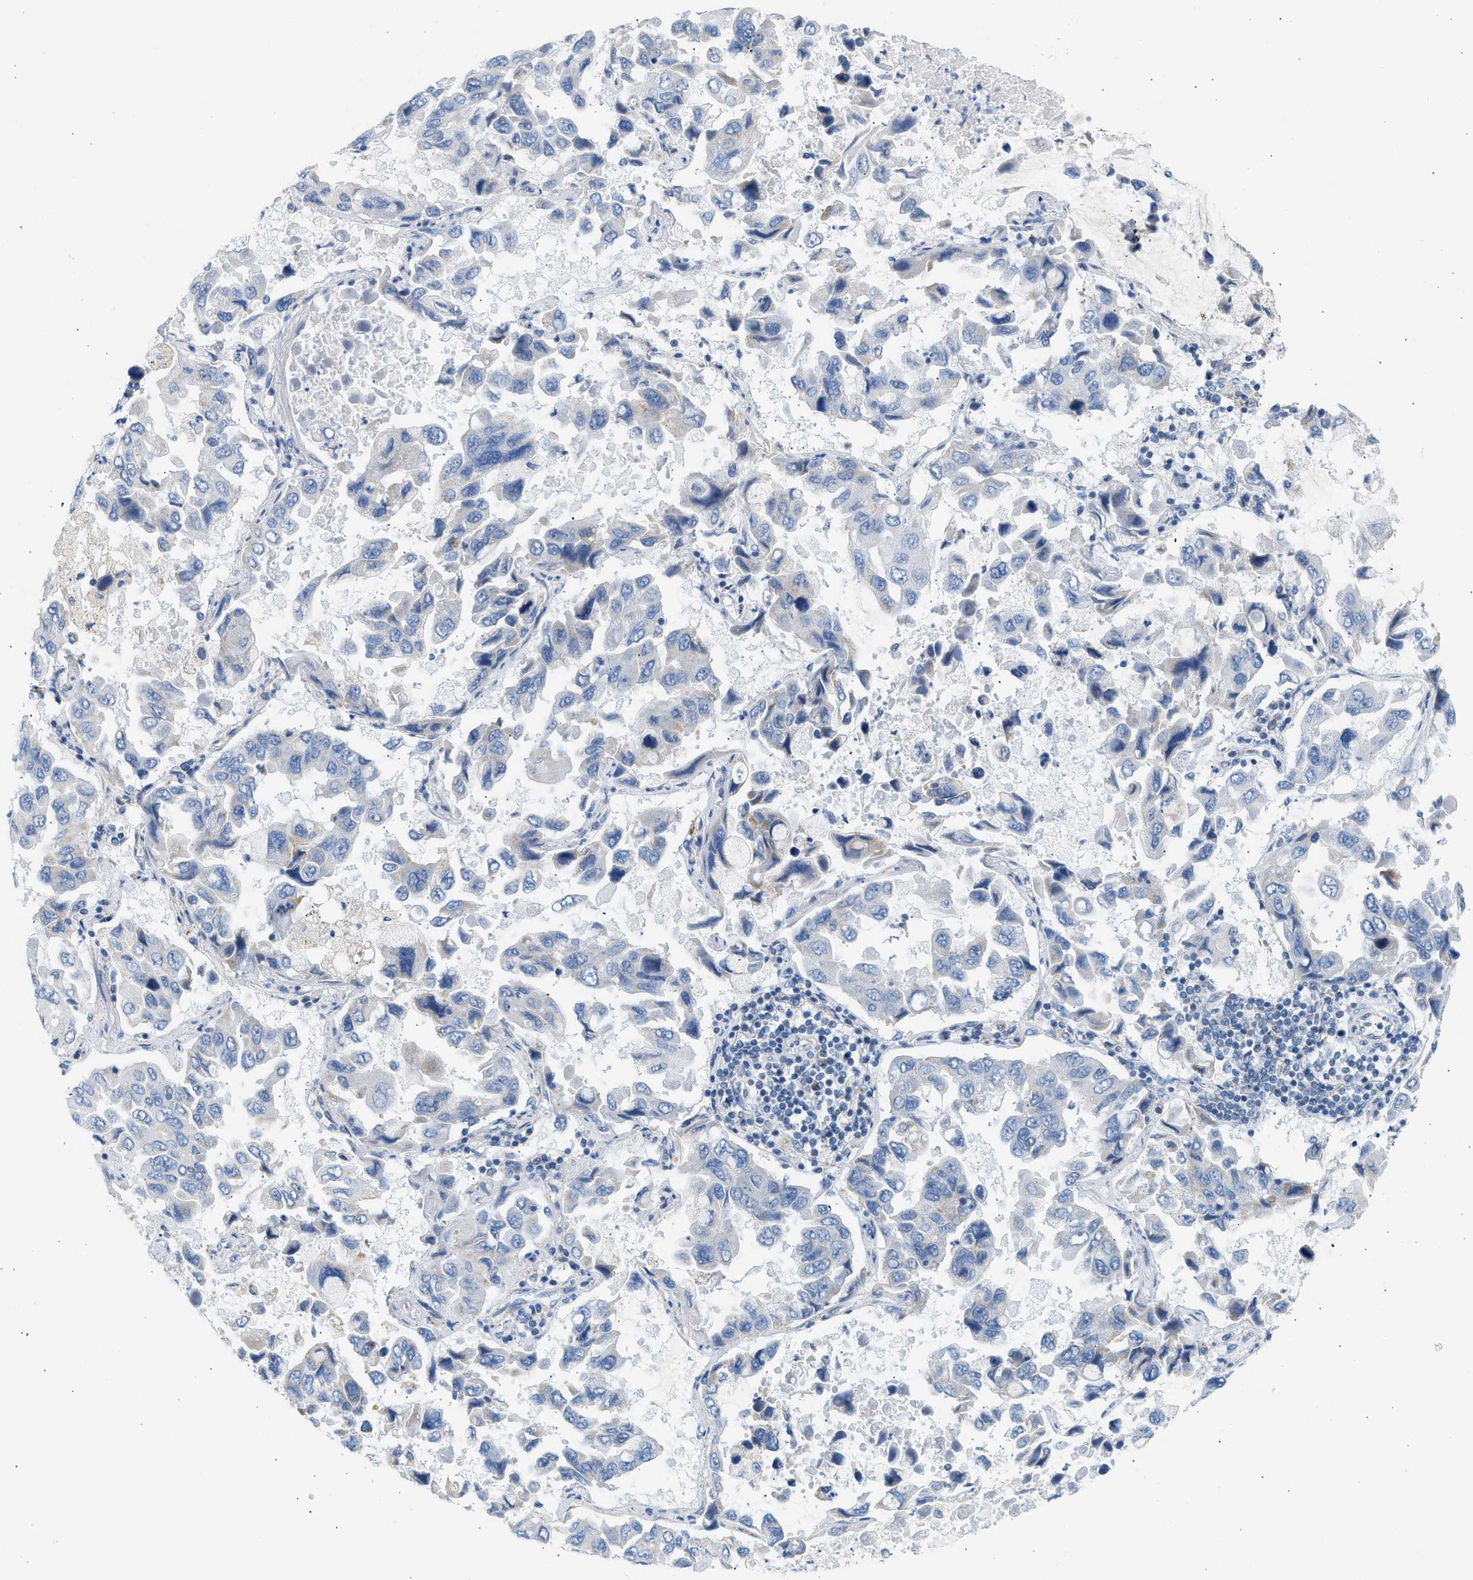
{"staining": {"intensity": "weak", "quantity": "<25%", "location": "cytoplasmic/membranous"}, "tissue": "lung cancer", "cell_type": "Tumor cells", "image_type": "cancer", "snomed": [{"axis": "morphology", "description": "Adenocarcinoma, NOS"}, {"axis": "topography", "description": "Lung"}], "caption": "Lung cancer was stained to show a protein in brown. There is no significant expression in tumor cells. (DAB immunohistochemistry (IHC) with hematoxylin counter stain).", "gene": "NDUFS8", "patient": {"sex": "male", "age": 64}}